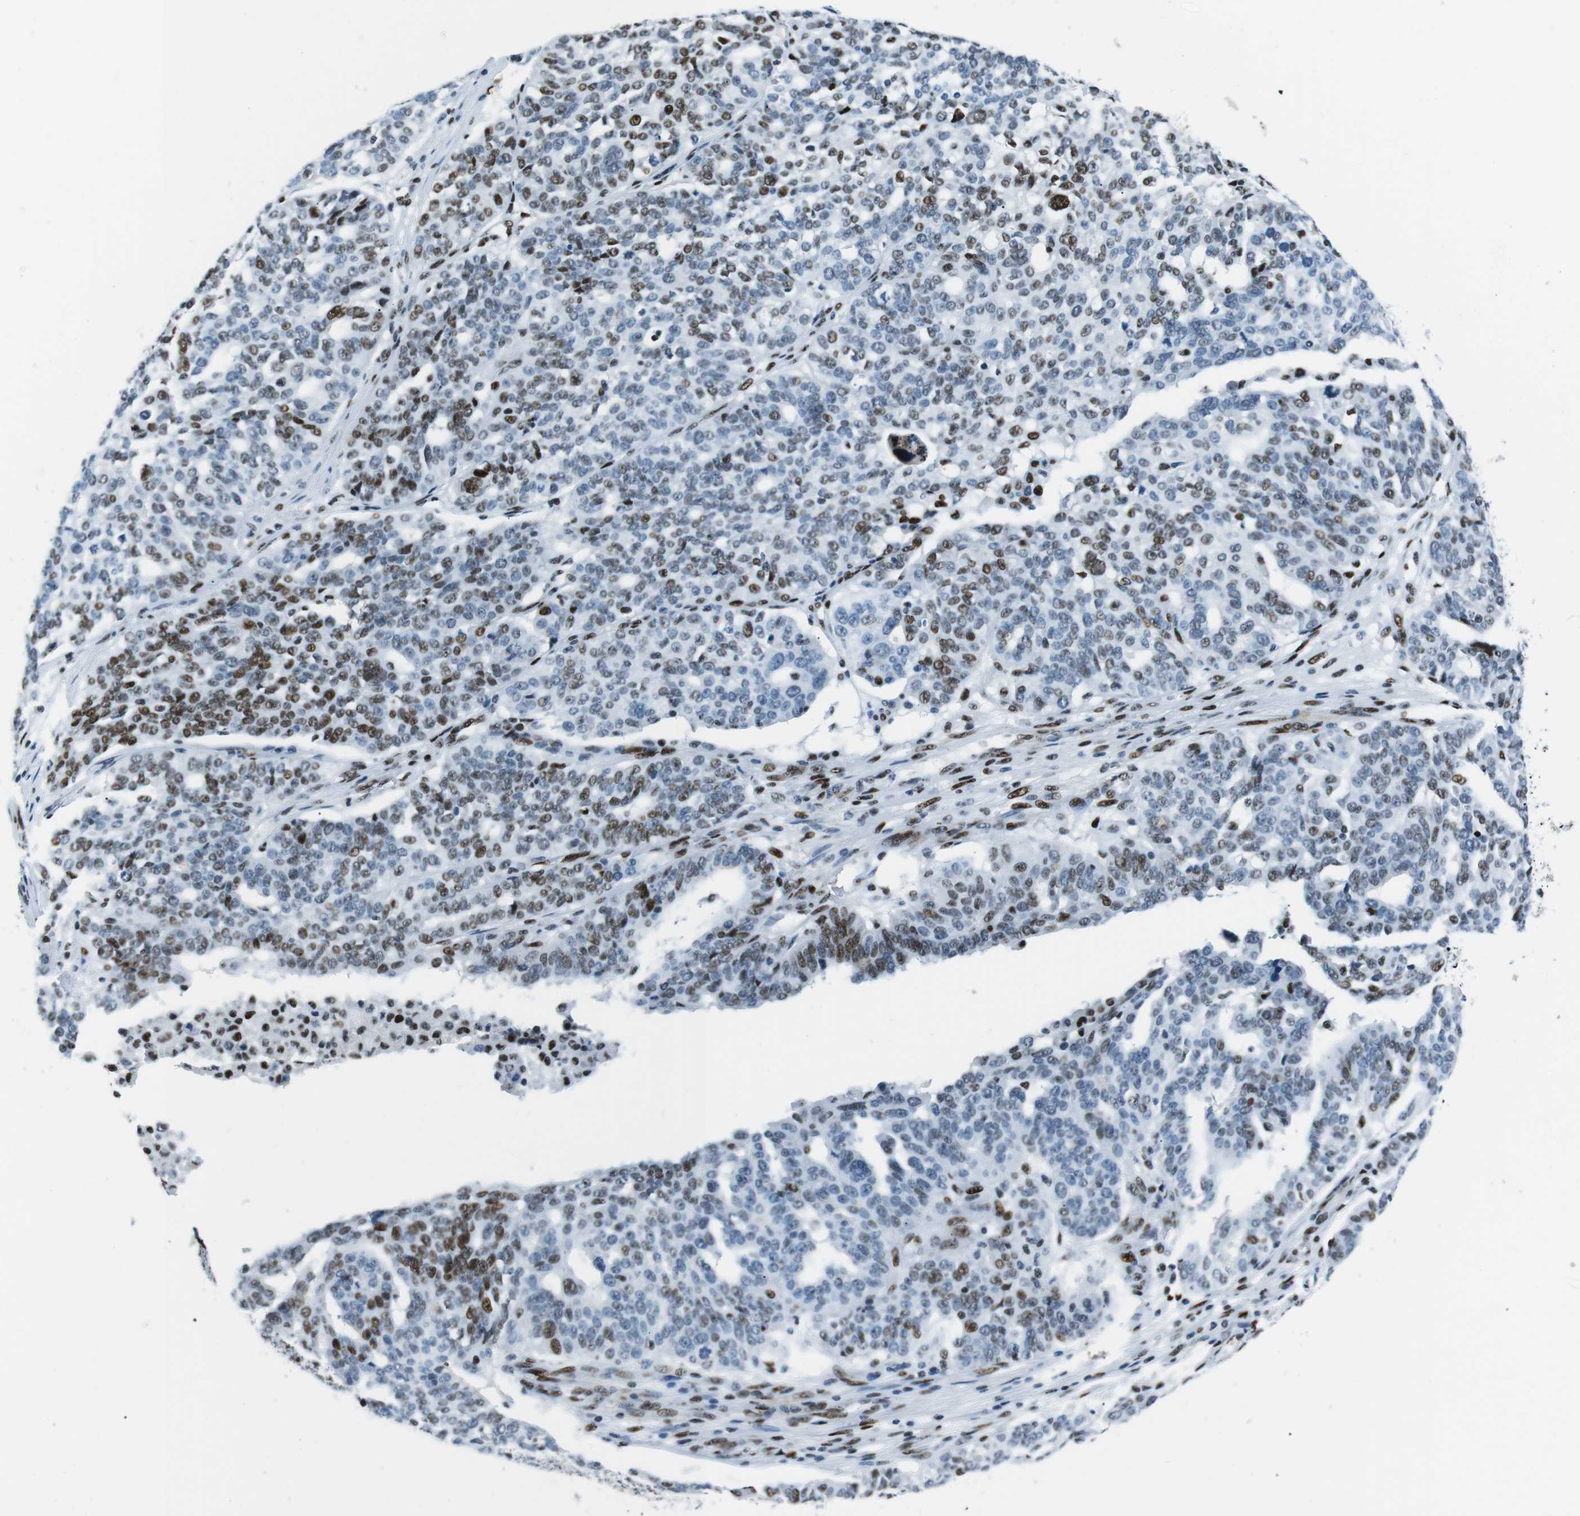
{"staining": {"intensity": "moderate", "quantity": "25%-75%", "location": "nuclear"}, "tissue": "ovarian cancer", "cell_type": "Tumor cells", "image_type": "cancer", "snomed": [{"axis": "morphology", "description": "Cystadenocarcinoma, serous, NOS"}, {"axis": "topography", "description": "Ovary"}], "caption": "Immunohistochemical staining of human ovarian cancer reveals moderate nuclear protein expression in about 25%-75% of tumor cells.", "gene": "PML", "patient": {"sex": "female", "age": 59}}